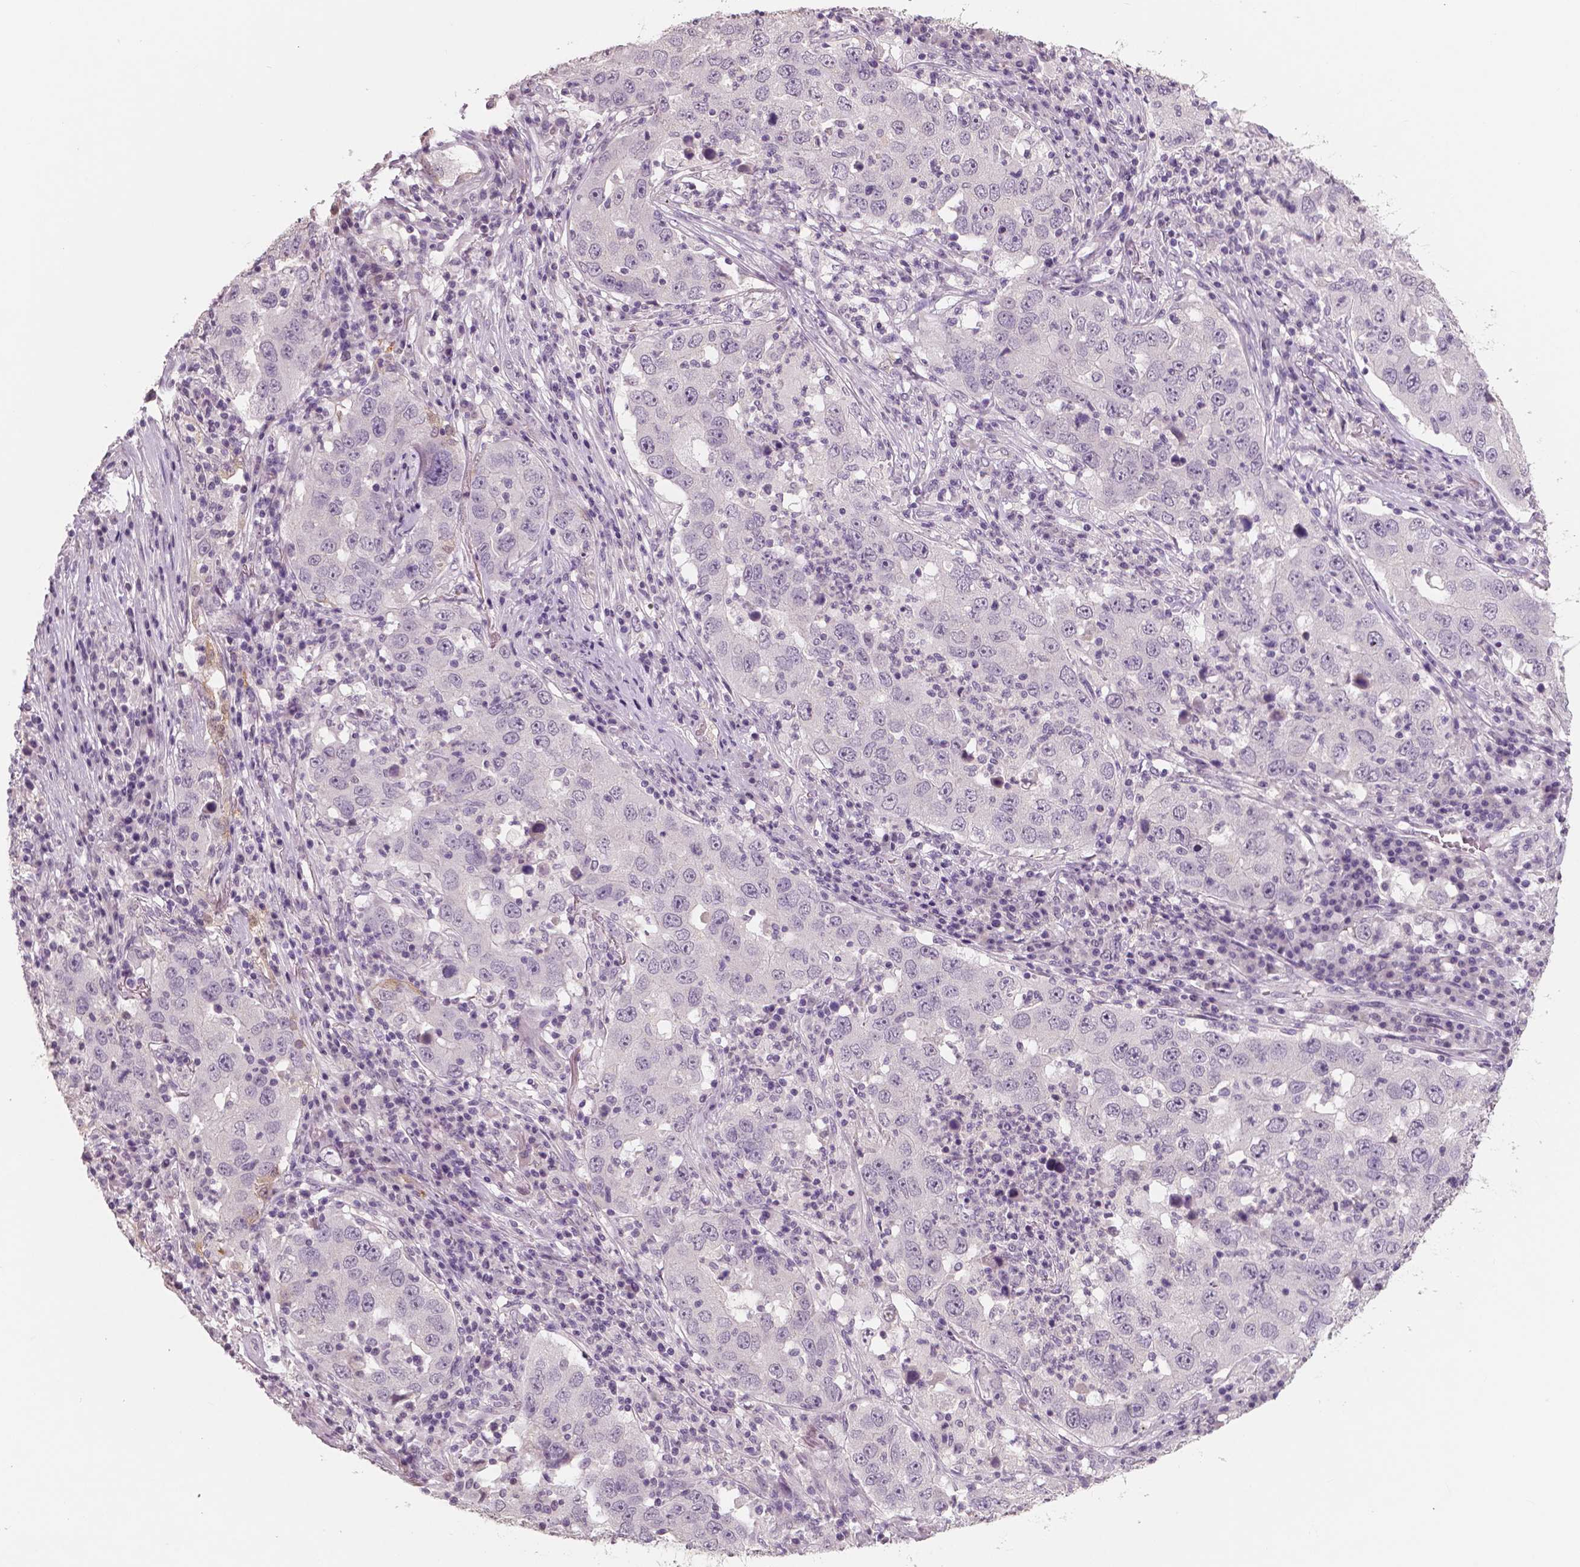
{"staining": {"intensity": "negative", "quantity": "none", "location": "none"}, "tissue": "lung cancer", "cell_type": "Tumor cells", "image_type": "cancer", "snomed": [{"axis": "morphology", "description": "Adenocarcinoma, NOS"}, {"axis": "topography", "description": "Lung"}], "caption": "Immunohistochemical staining of lung cancer (adenocarcinoma) shows no significant expression in tumor cells.", "gene": "NECAB1", "patient": {"sex": "male", "age": 73}}